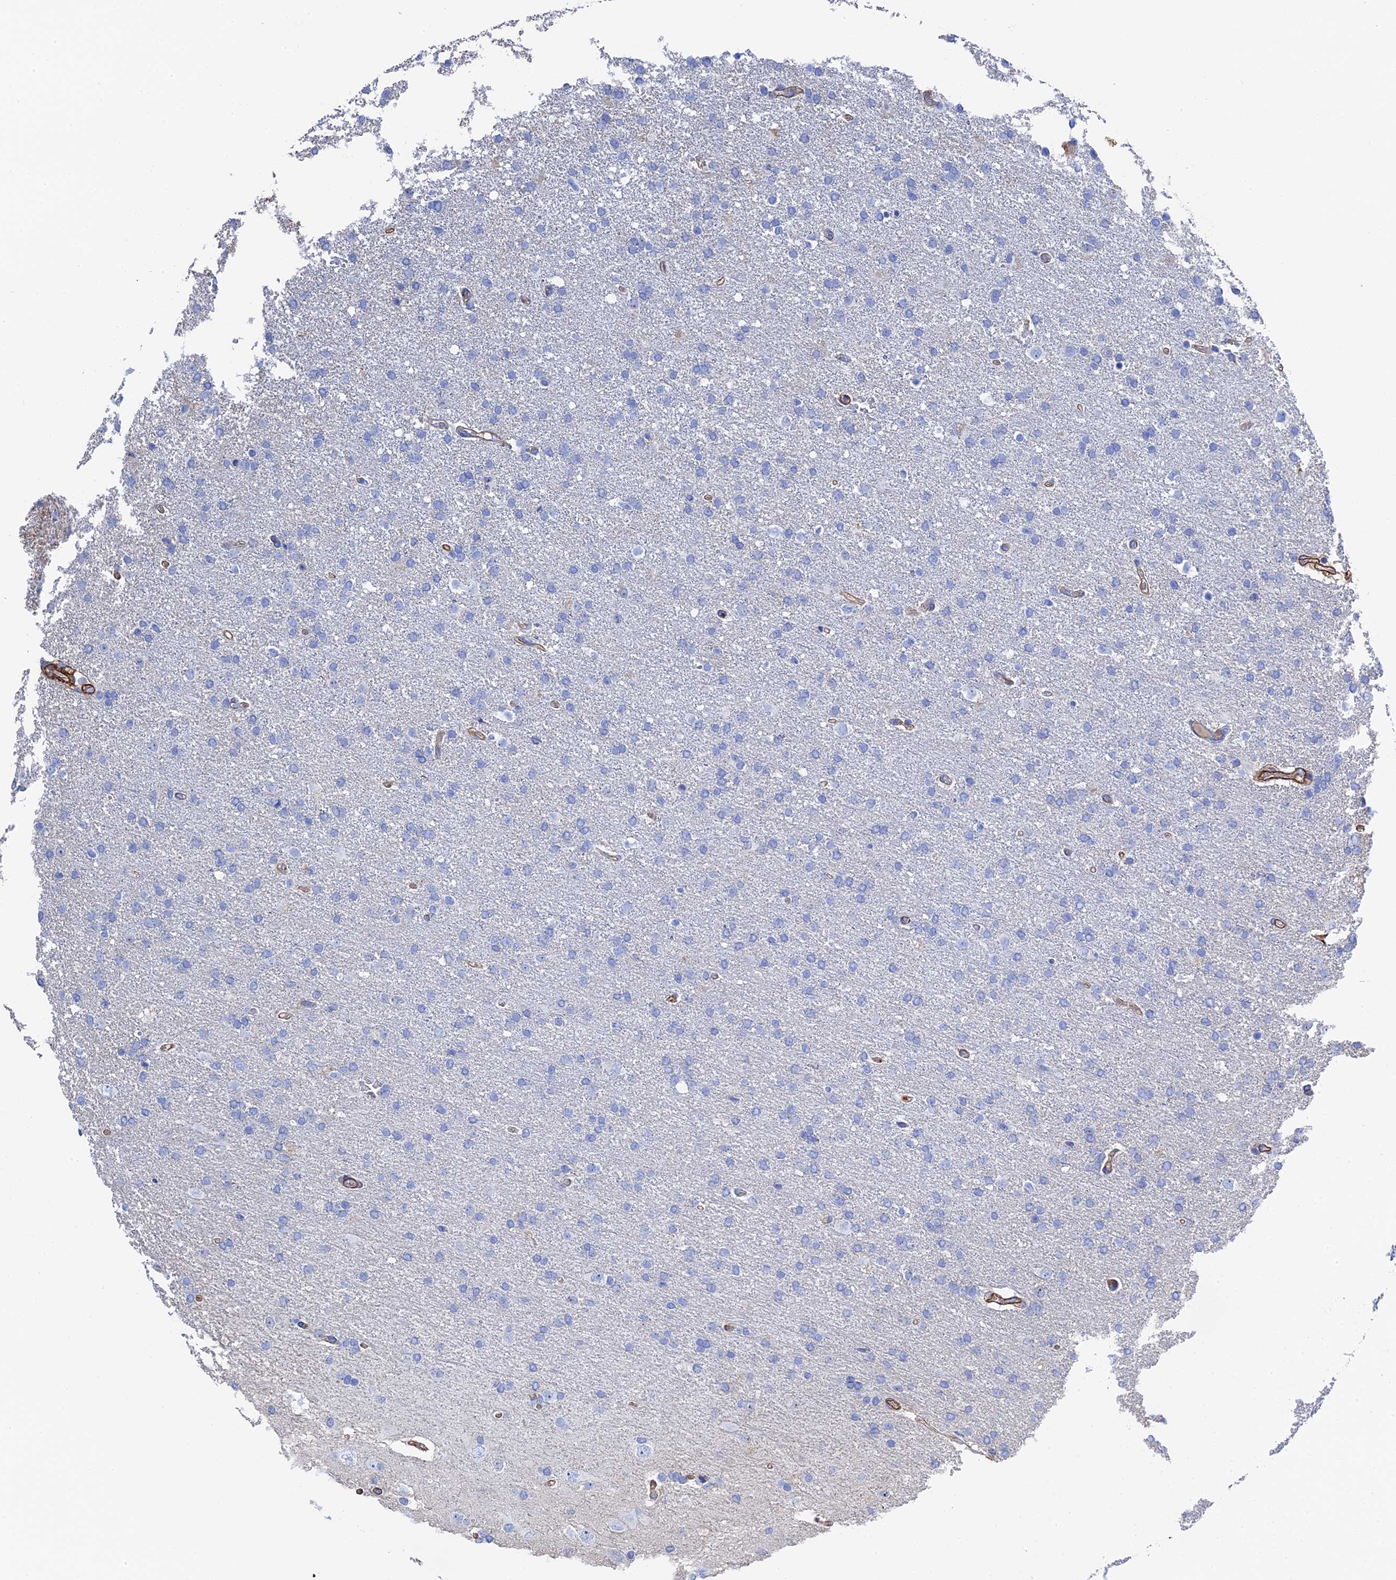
{"staining": {"intensity": "negative", "quantity": "none", "location": "none"}, "tissue": "glioma", "cell_type": "Tumor cells", "image_type": "cancer", "snomed": [{"axis": "morphology", "description": "Glioma, malignant, High grade"}, {"axis": "topography", "description": "Brain"}], "caption": "Tumor cells show no significant positivity in malignant glioma (high-grade). (IHC, brightfield microscopy, high magnification).", "gene": "STRA6", "patient": {"sex": "male", "age": 72}}